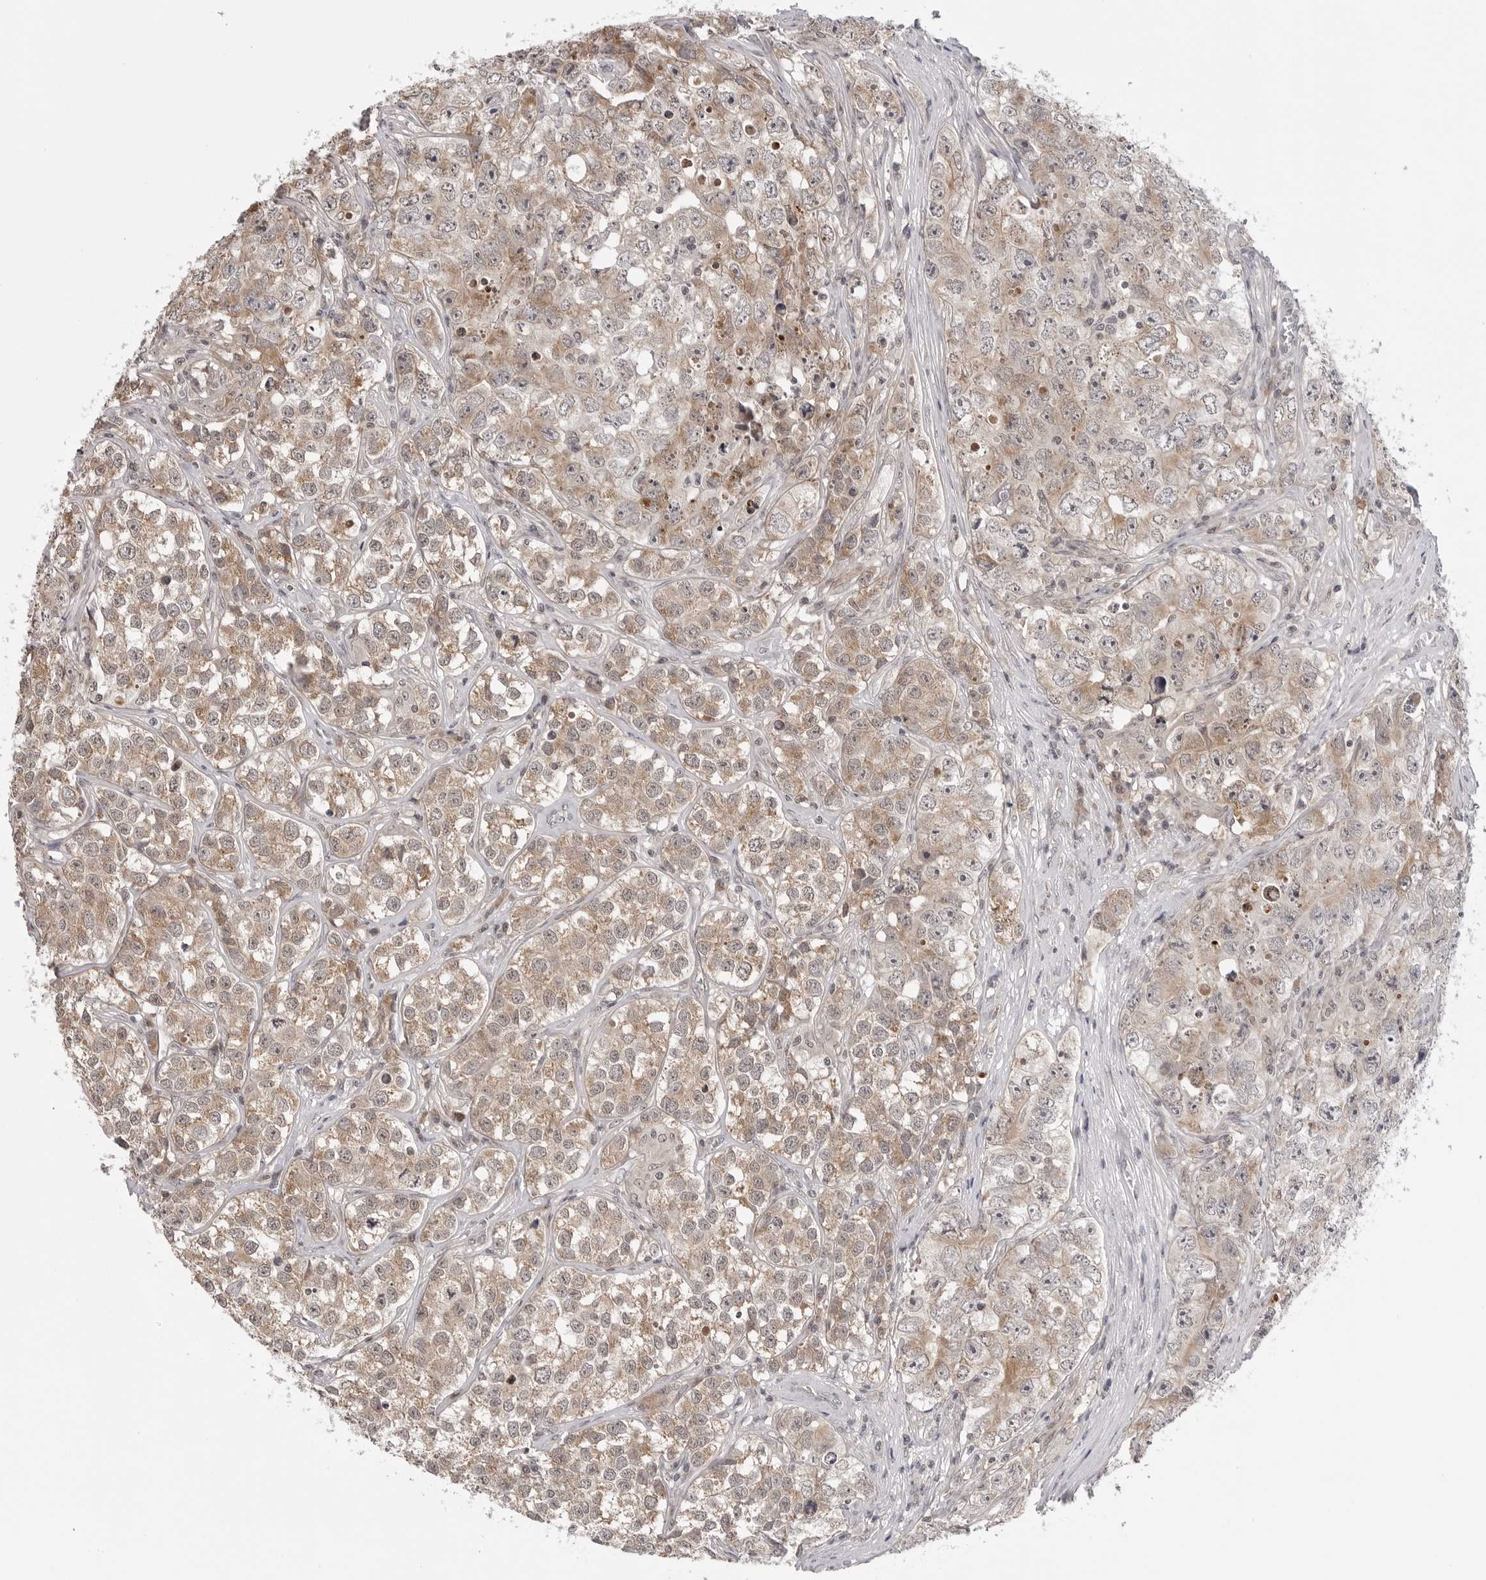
{"staining": {"intensity": "weak", "quantity": ">75%", "location": "cytoplasmic/membranous"}, "tissue": "testis cancer", "cell_type": "Tumor cells", "image_type": "cancer", "snomed": [{"axis": "morphology", "description": "Seminoma, NOS"}, {"axis": "morphology", "description": "Carcinoma, Embryonal, NOS"}, {"axis": "topography", "description": "Testis"}], "caption": "This micrograph shows immunohistochemistry (IHC) staining of testis cancer (embryonal carcinoma), with low weak cytoplasmic/membranous staining in approximately >75% of tumor cells.", "gene": "CDK20", "patient": {"sex": "male", "age": 43}}